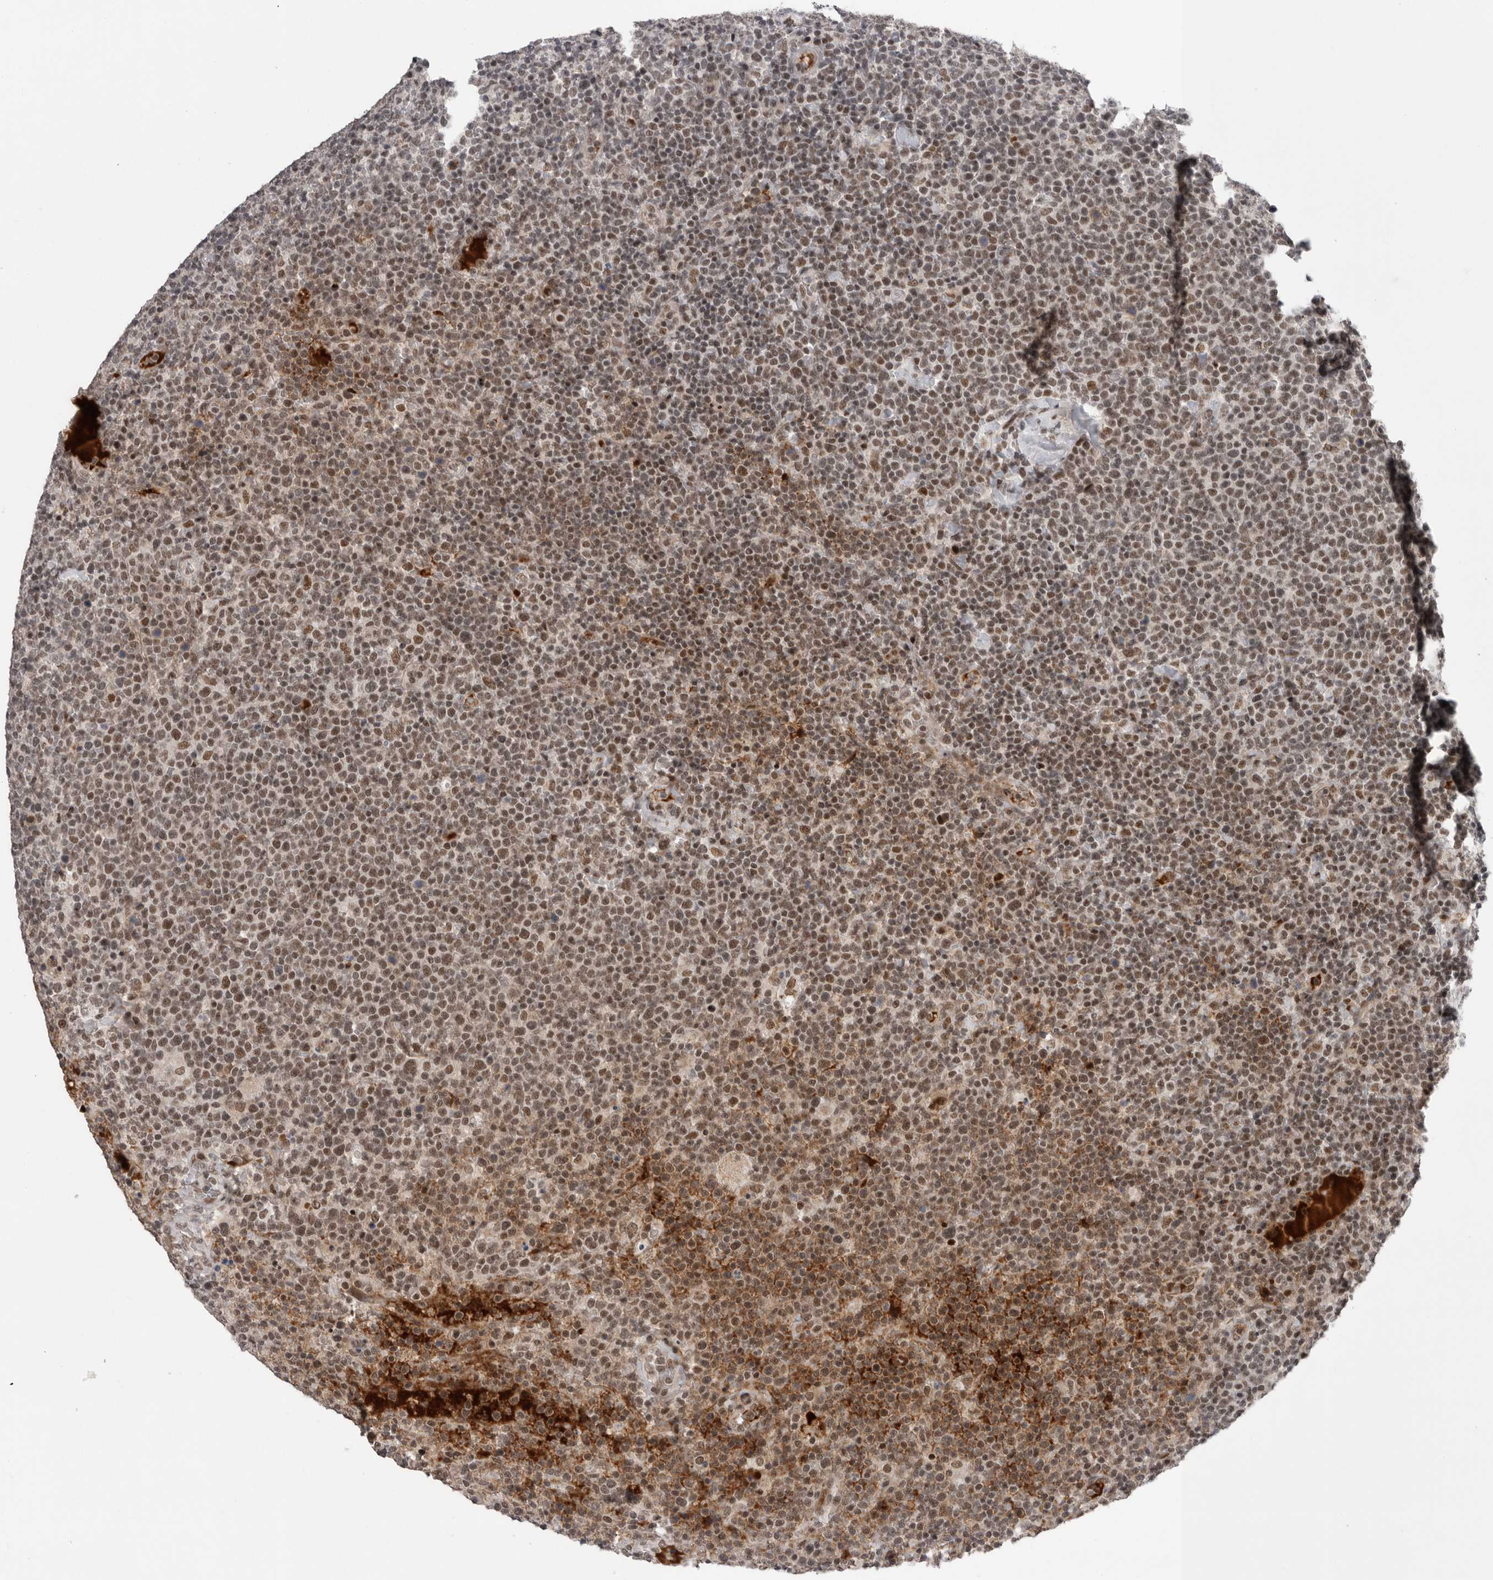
{"staining": {"intensity": "moderate", "quantity": ">75%", "location": "nuclear"}, "tissue": "lymphoma", "cell_type": "Tumor cells", "image_type": "cancer", "snomed": [{"axis": "morphology", "description": "Malignant lymphoma, non-Hodgkin's type, High grade"}, {"axis": "topography", "description": "Lymph node"}], "caption": "Lymphoma stained with a brown dye reveals moderate nuclear positive positivity in approximately >75% of tumor cells.", "gene": "POU5F1", "patient": {"sex": "male", "age": 61}}